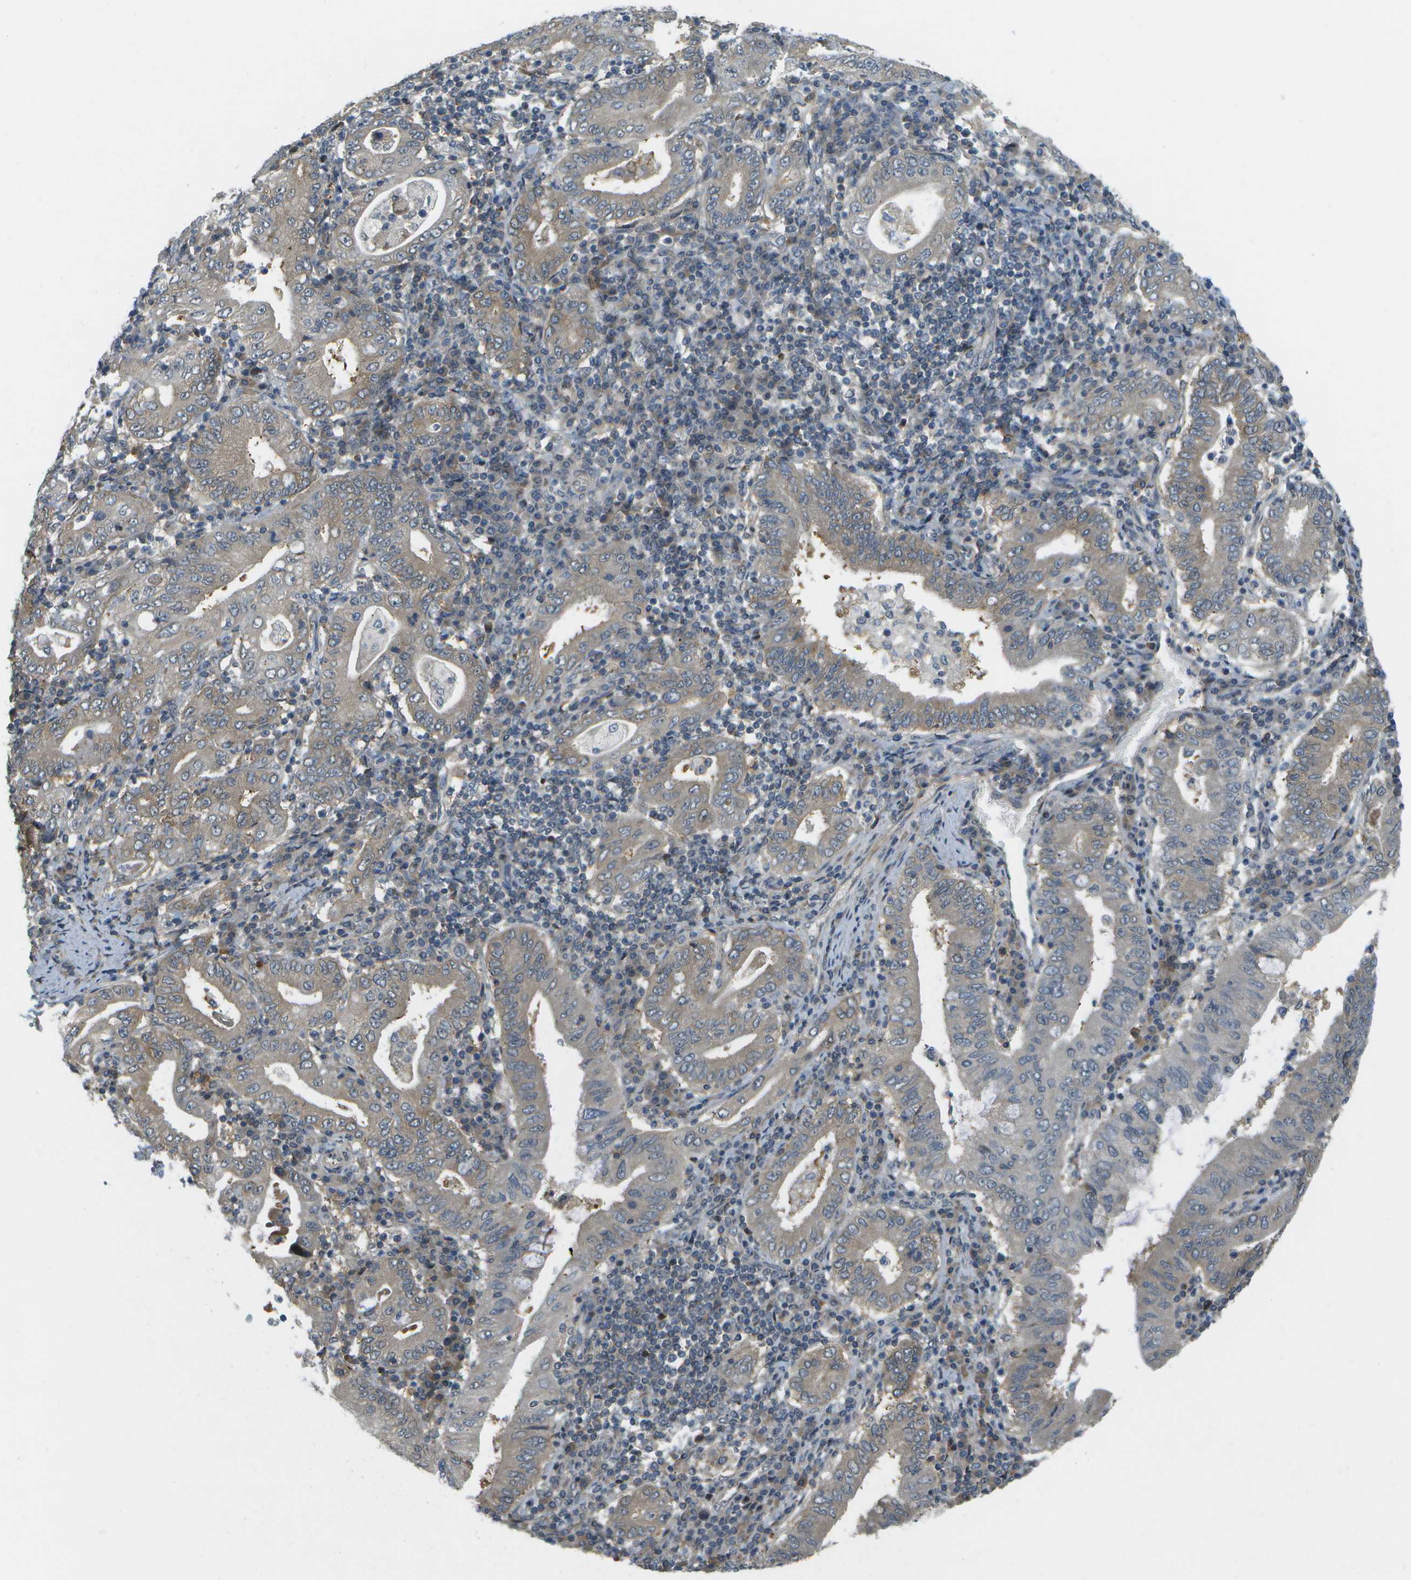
{"staining": {"intensity": "weak", "quantity": ">75%", "location": "cytoplasmic/membranous"}, "tissue": "stomach cancer", "cell_type": "Tumor cells", "image_type": "cancer", "snomed": [{"axis": "morphology", "description": "Normal tissue, NOS"}, {"axis": "morphology", "description": "Adenocarcinoma, NOS"}, {"axis": "topography", "description": "Esophagus"}, {"axis": "topography", "description": "Stomach, upper"}, {"axis": "topography", "description": "Peripheral nerve tissue"}], "caption": "Immunohistochemistry of stomach cancer (adenocarcinoma) displays low levels of weak cytoplasmic/membranous positivity in about >75% of tumor cells. The protein of interest is stained brown, and the nuclei are stained in blue (DAB (3,3'-diaminobenzidine) IHC with brightfield microscopy, high magnification).", "gene": "WNK2", "patient": {"sex": "male", "age": 62}}